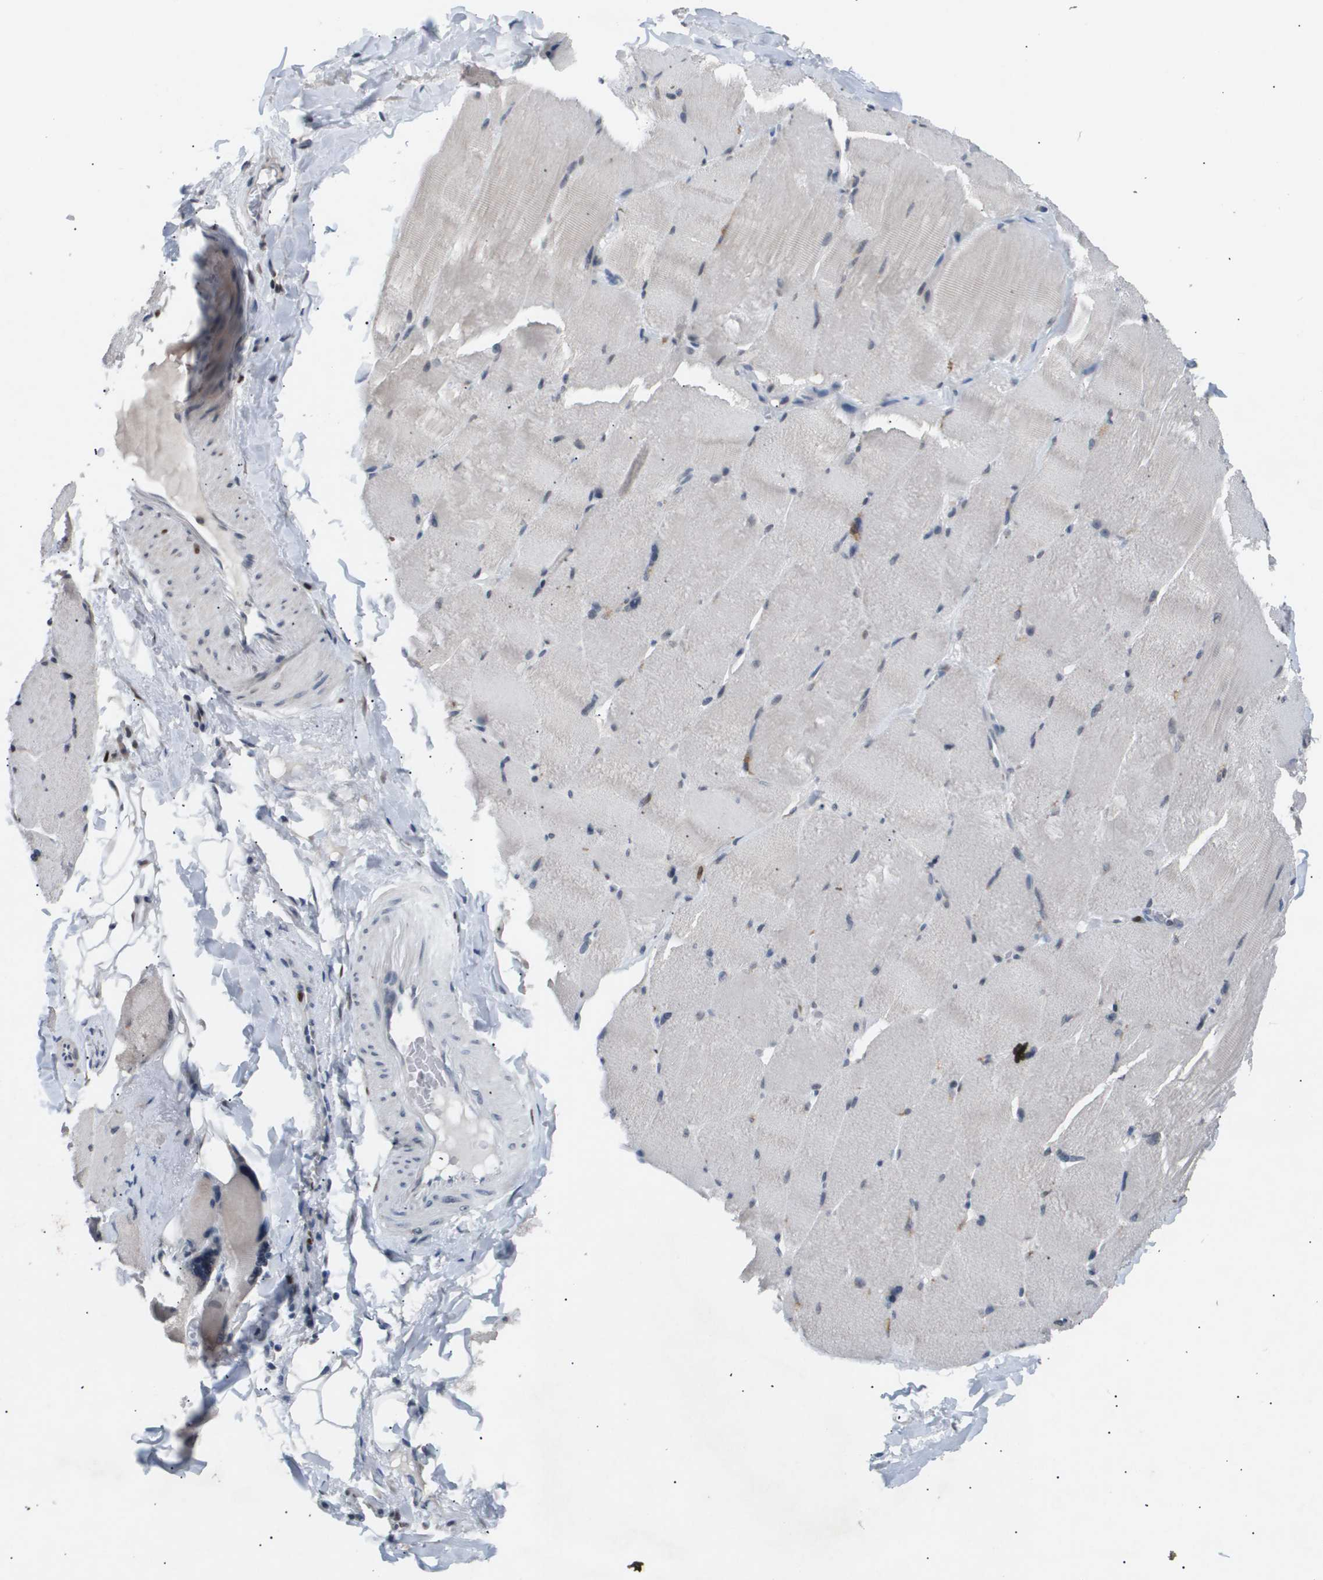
{"staining": {"intensity": "negative", "quantity": "none", "location": "none"}, "tissue": "skeletal muscle", "cell_type": "Myocytes", "image_type": "normal", "snomed": [{"axis": "morphology", "description": "Normal tissue, NOS"}, {"axis": "topography", "description": "Skin"}, {"axis": "topography", "description": "Skeletal muscle"}], "caption": "The IHC image has no significant staining in myocytes of skeletal muscle.", "gene": "ANAPC2", "patient": {"sex": "male", "age": 83}}